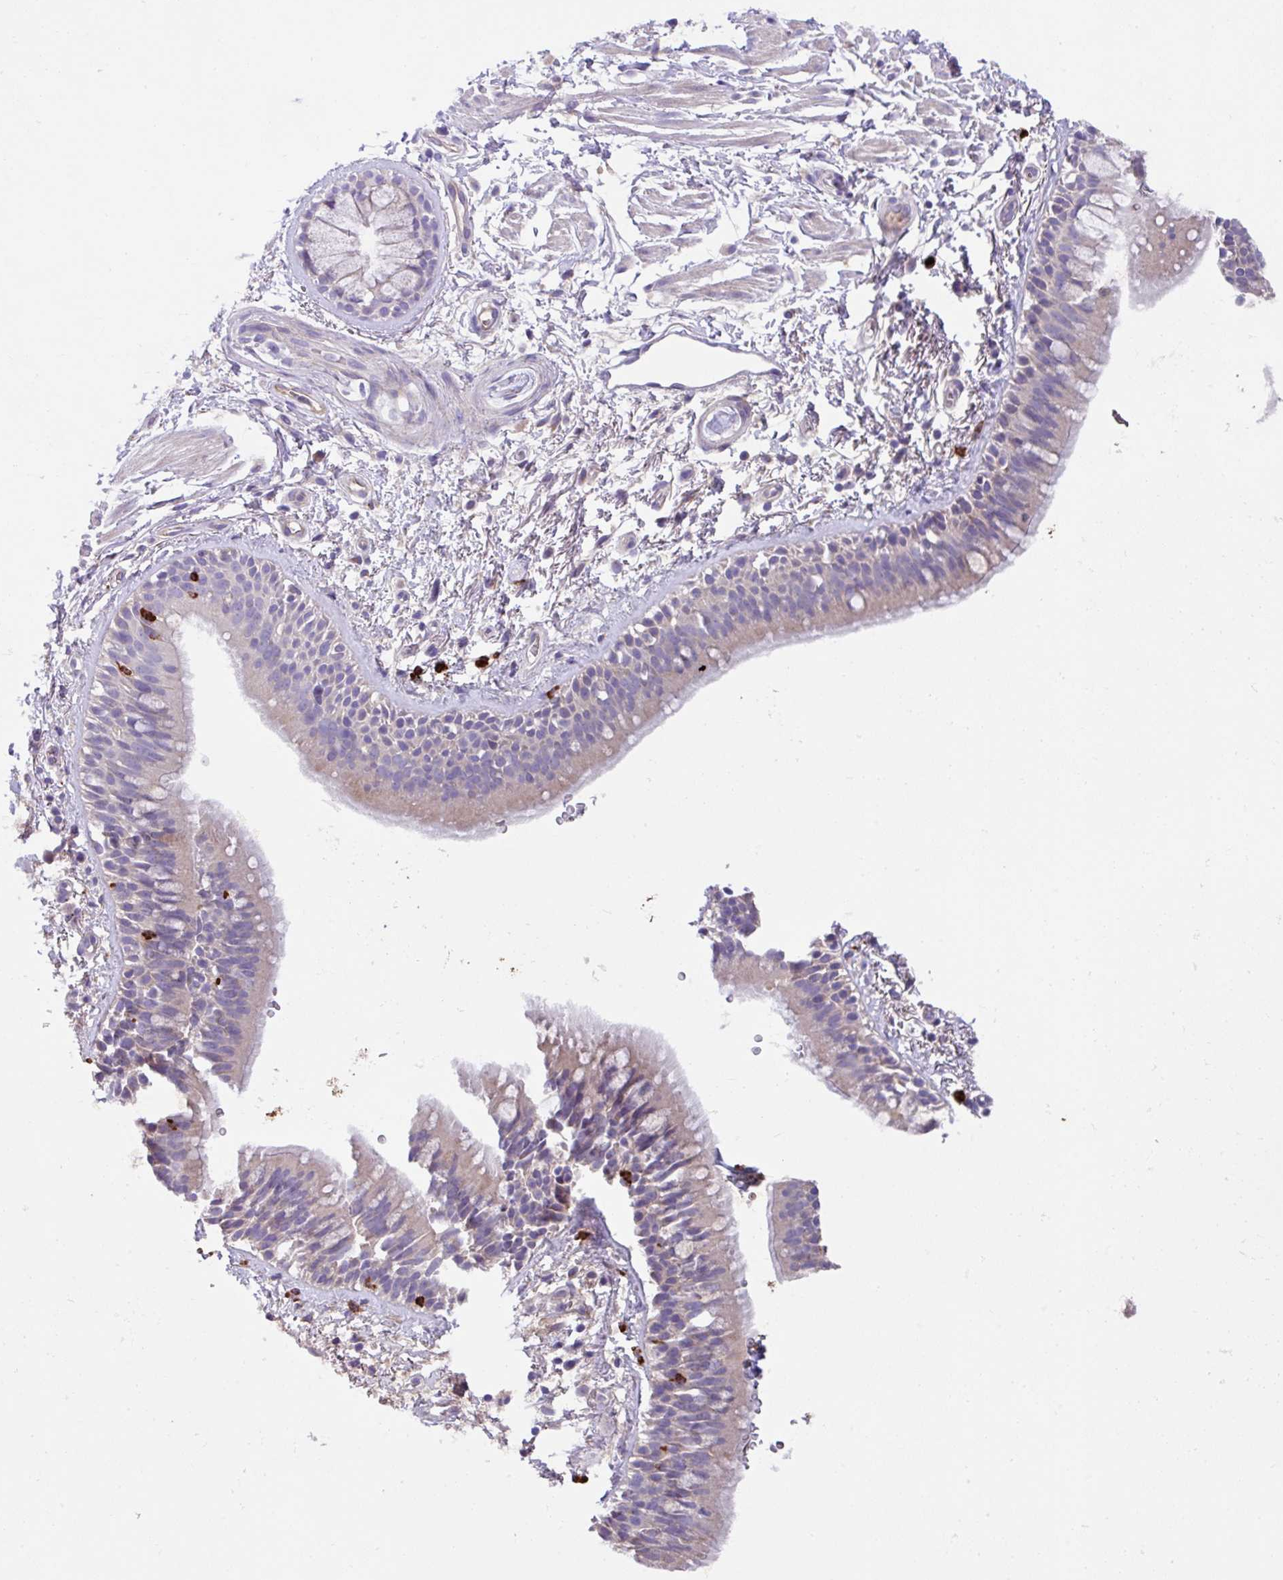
{"staining": {"intensity": "negative", "quantity": "none", "location": "none"}, "tissue": "bronchus", "cell_type": "Respiratory epithelial cells", "image_type": "normal", "snomed": [{"axis": "morphology", "description": "Normal tissue, NOS"}, {"axis": "morphology", "description": "Squamous cell carcinoma, NOS"}, {"axis": "topography", "description": "Bronchus"}, {"axis": "topography", "description": "Lung"}], "caption": "High magnification brightfield microscopy of benign bronchus stained with DAB (brown) and counterstained with hematoxylin (blue): respiratory epithelial cells show no significant expression.", "gene": "CRISP3", "patient": {"sex": "female", "age": 70}}